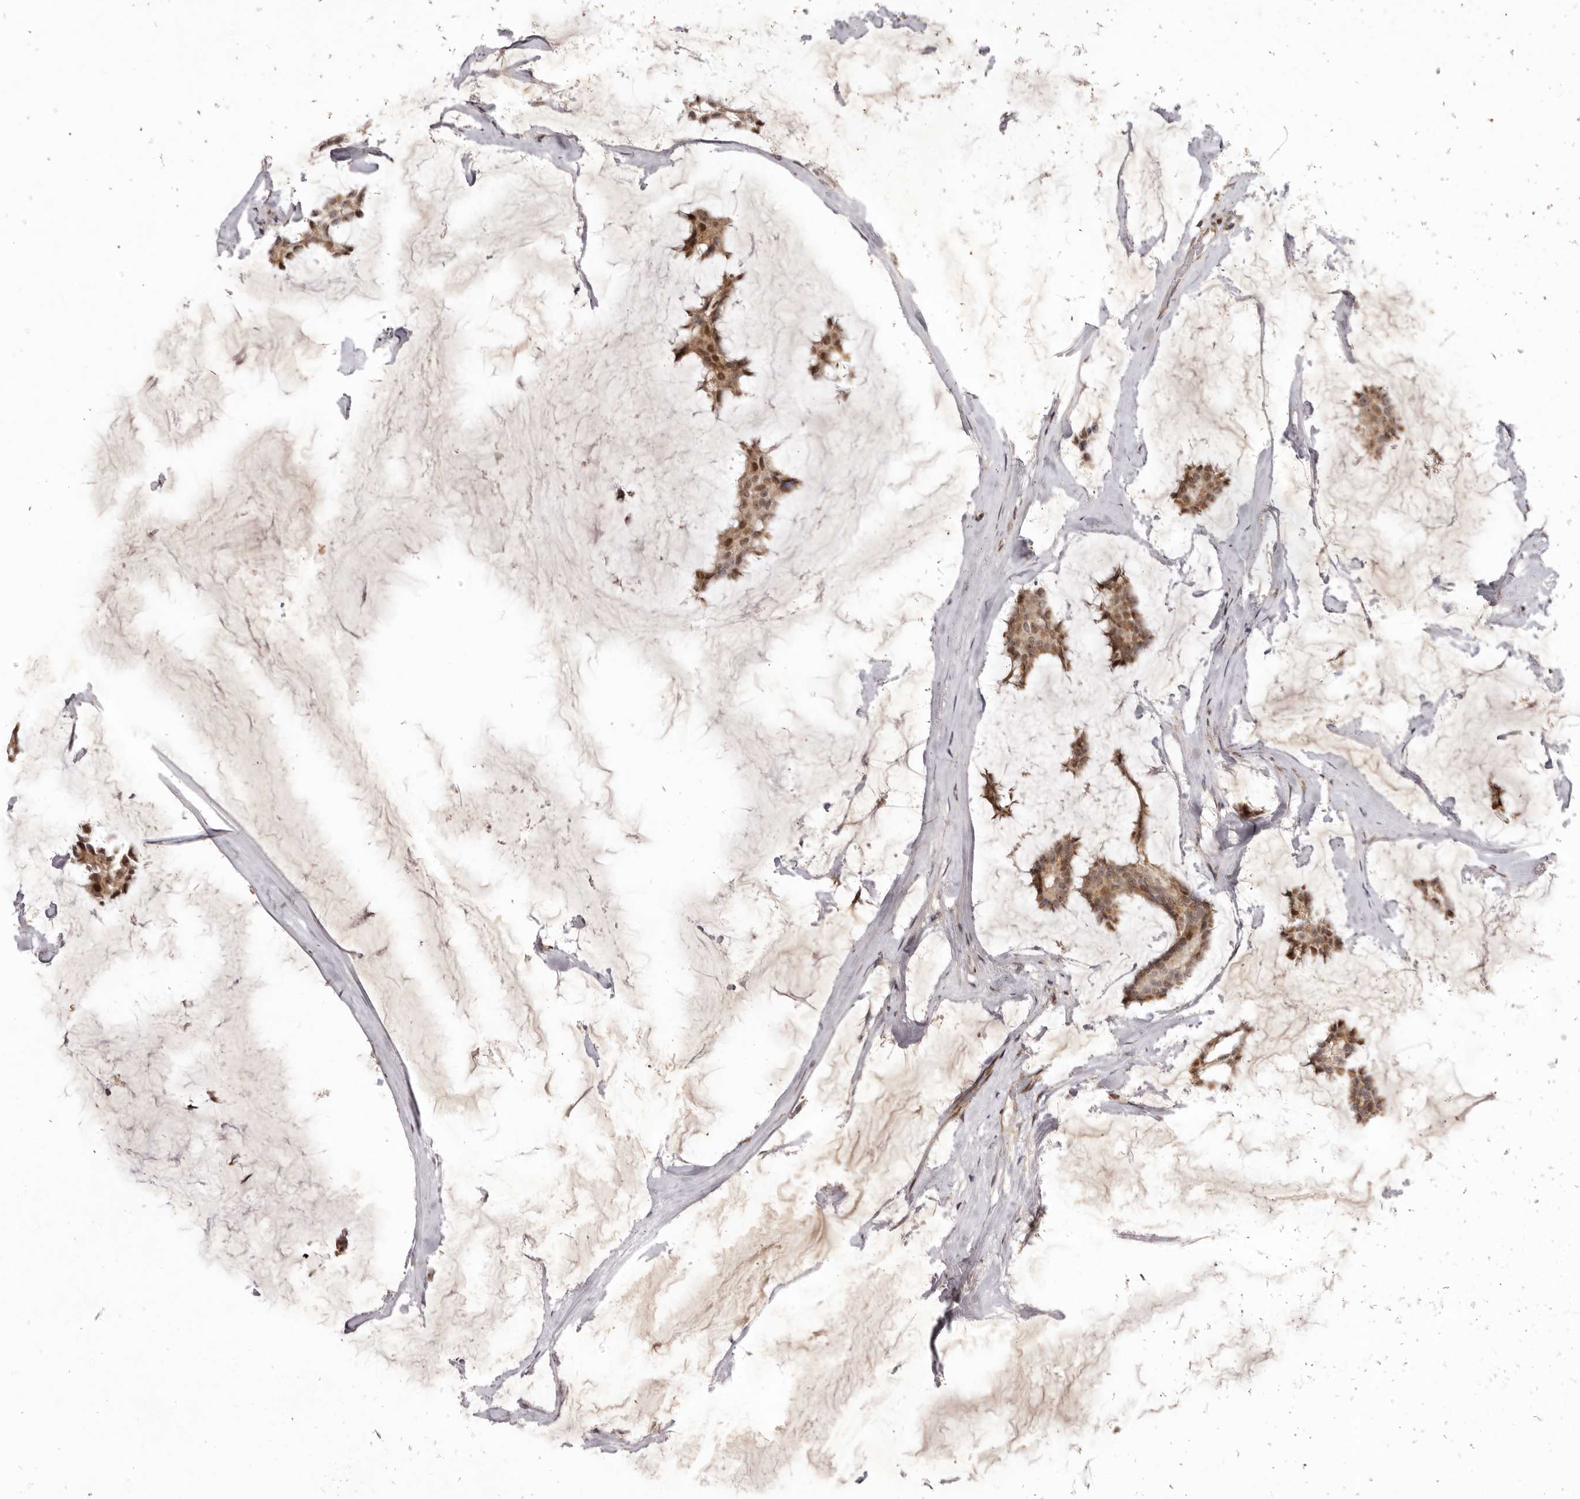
{"staining": {"intensity": "moderate", "quantity": ">75%", "location": "cytoplasmic/membranous,nuclear"}, "tissue": "breast cancer", "cell_type": "Tumor cells", "image_type": "cancer", "snomed": [{"axis": "morphology", "description": "Duct carcinoma"}, {"axis": "topography", "description": "Breast"}], "caption": "Invasive ductal carcinoma (breast) tissue reveals moderate cytoplasmic/membranous and nuclear expression in about >75% of tumor cells", "gene": "ZNF326", "patient": {"sex": "female", "age": 93}}